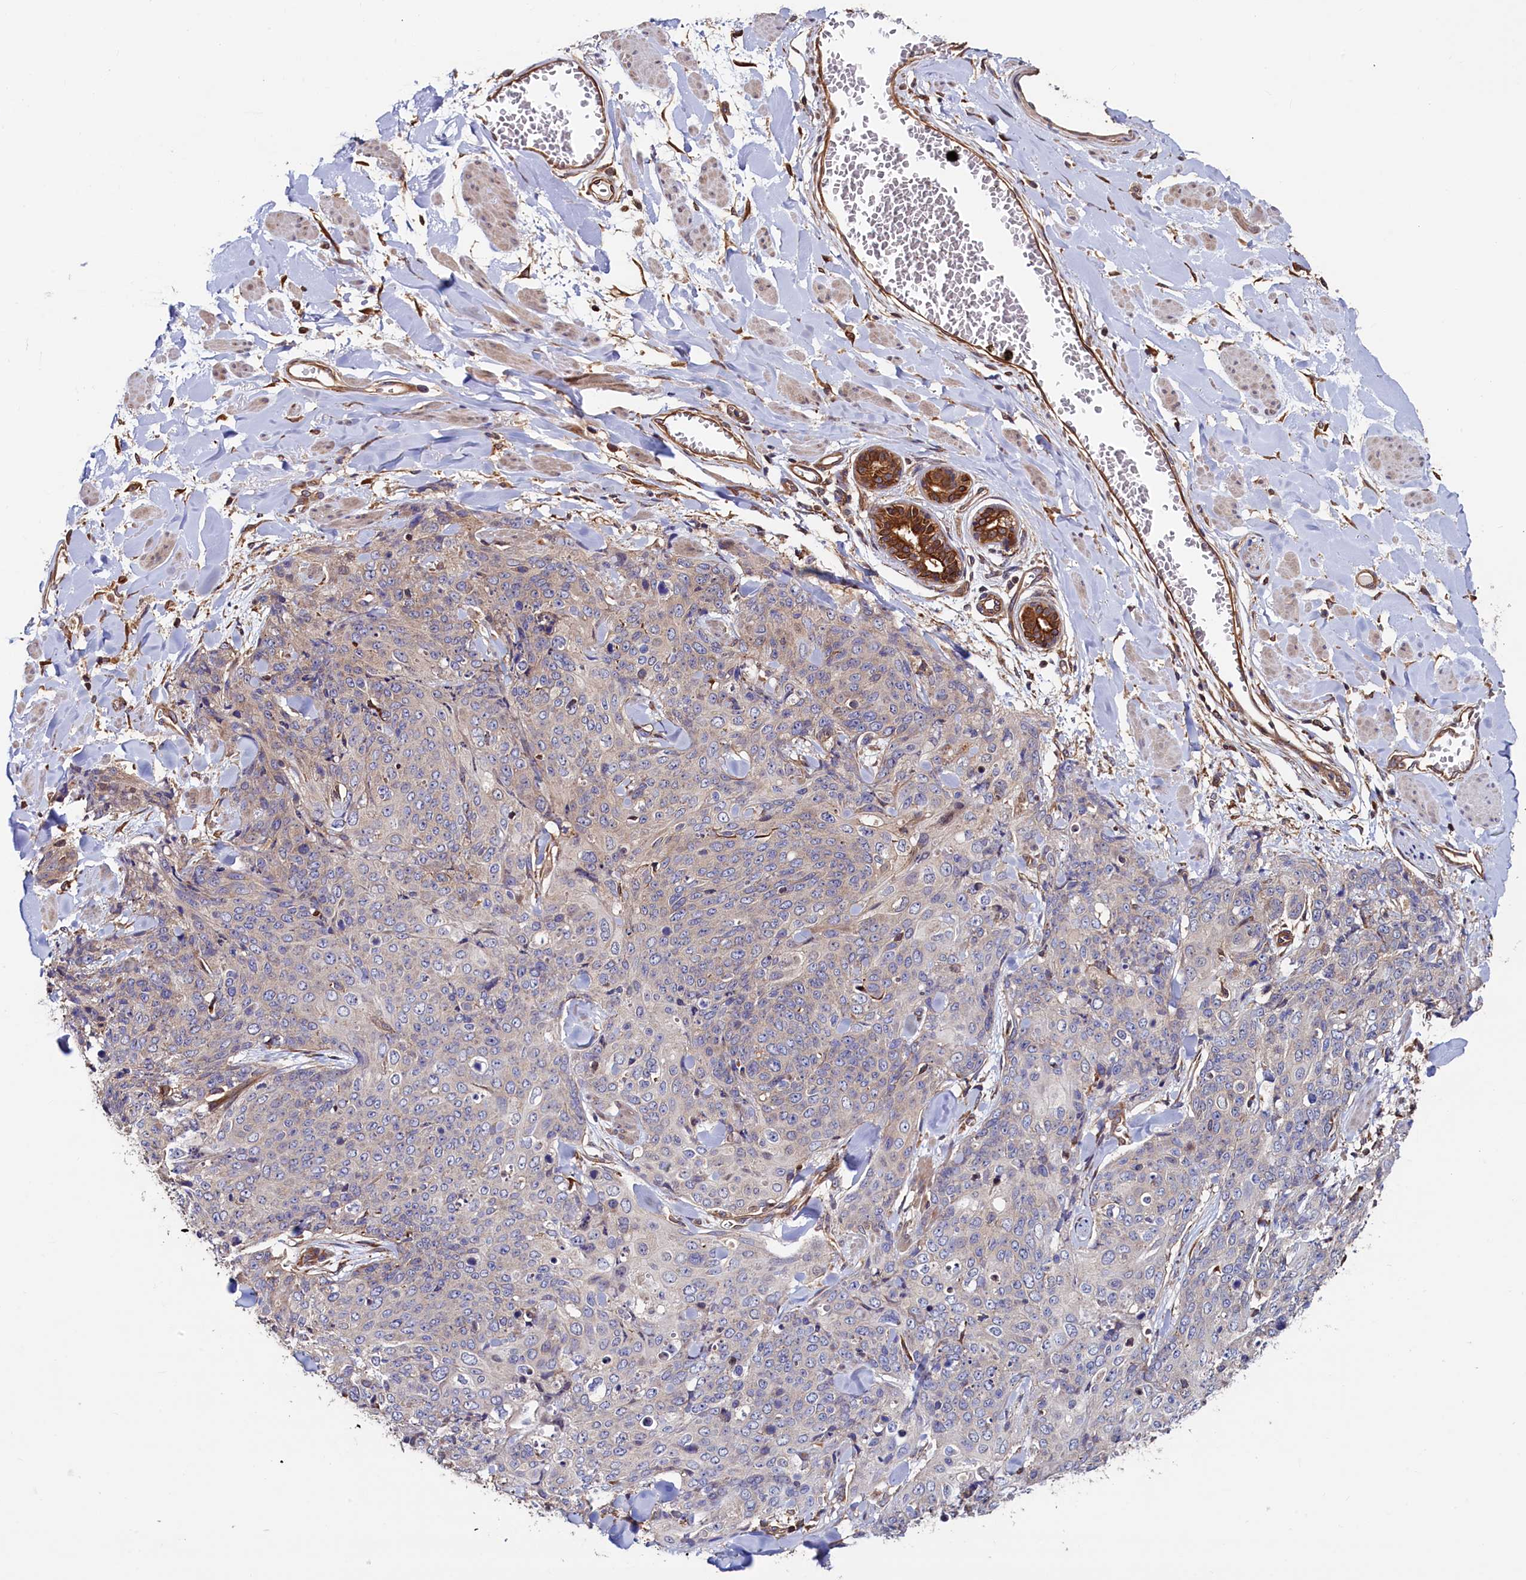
{"staining": {"intensity": "negative", "quantity": "none", "location": "none"}, "tissue": "skin cancer", "cell_type": "Tumor cells", "image_type": "cancer", "snomed": [{"axis": "morphology", "description": "Squamous cell carcinoma, NOS"}, {"axis": "topography", "description": "Skin"}, {"axis": "topography", "description": "Vulva"}], "caption": "Tumor cells are negative for protein expression in human skin cancer (squamous cell carcinoma).", "gene": "ATXN2L", "patient": {"sex": "female", "age": 85}}